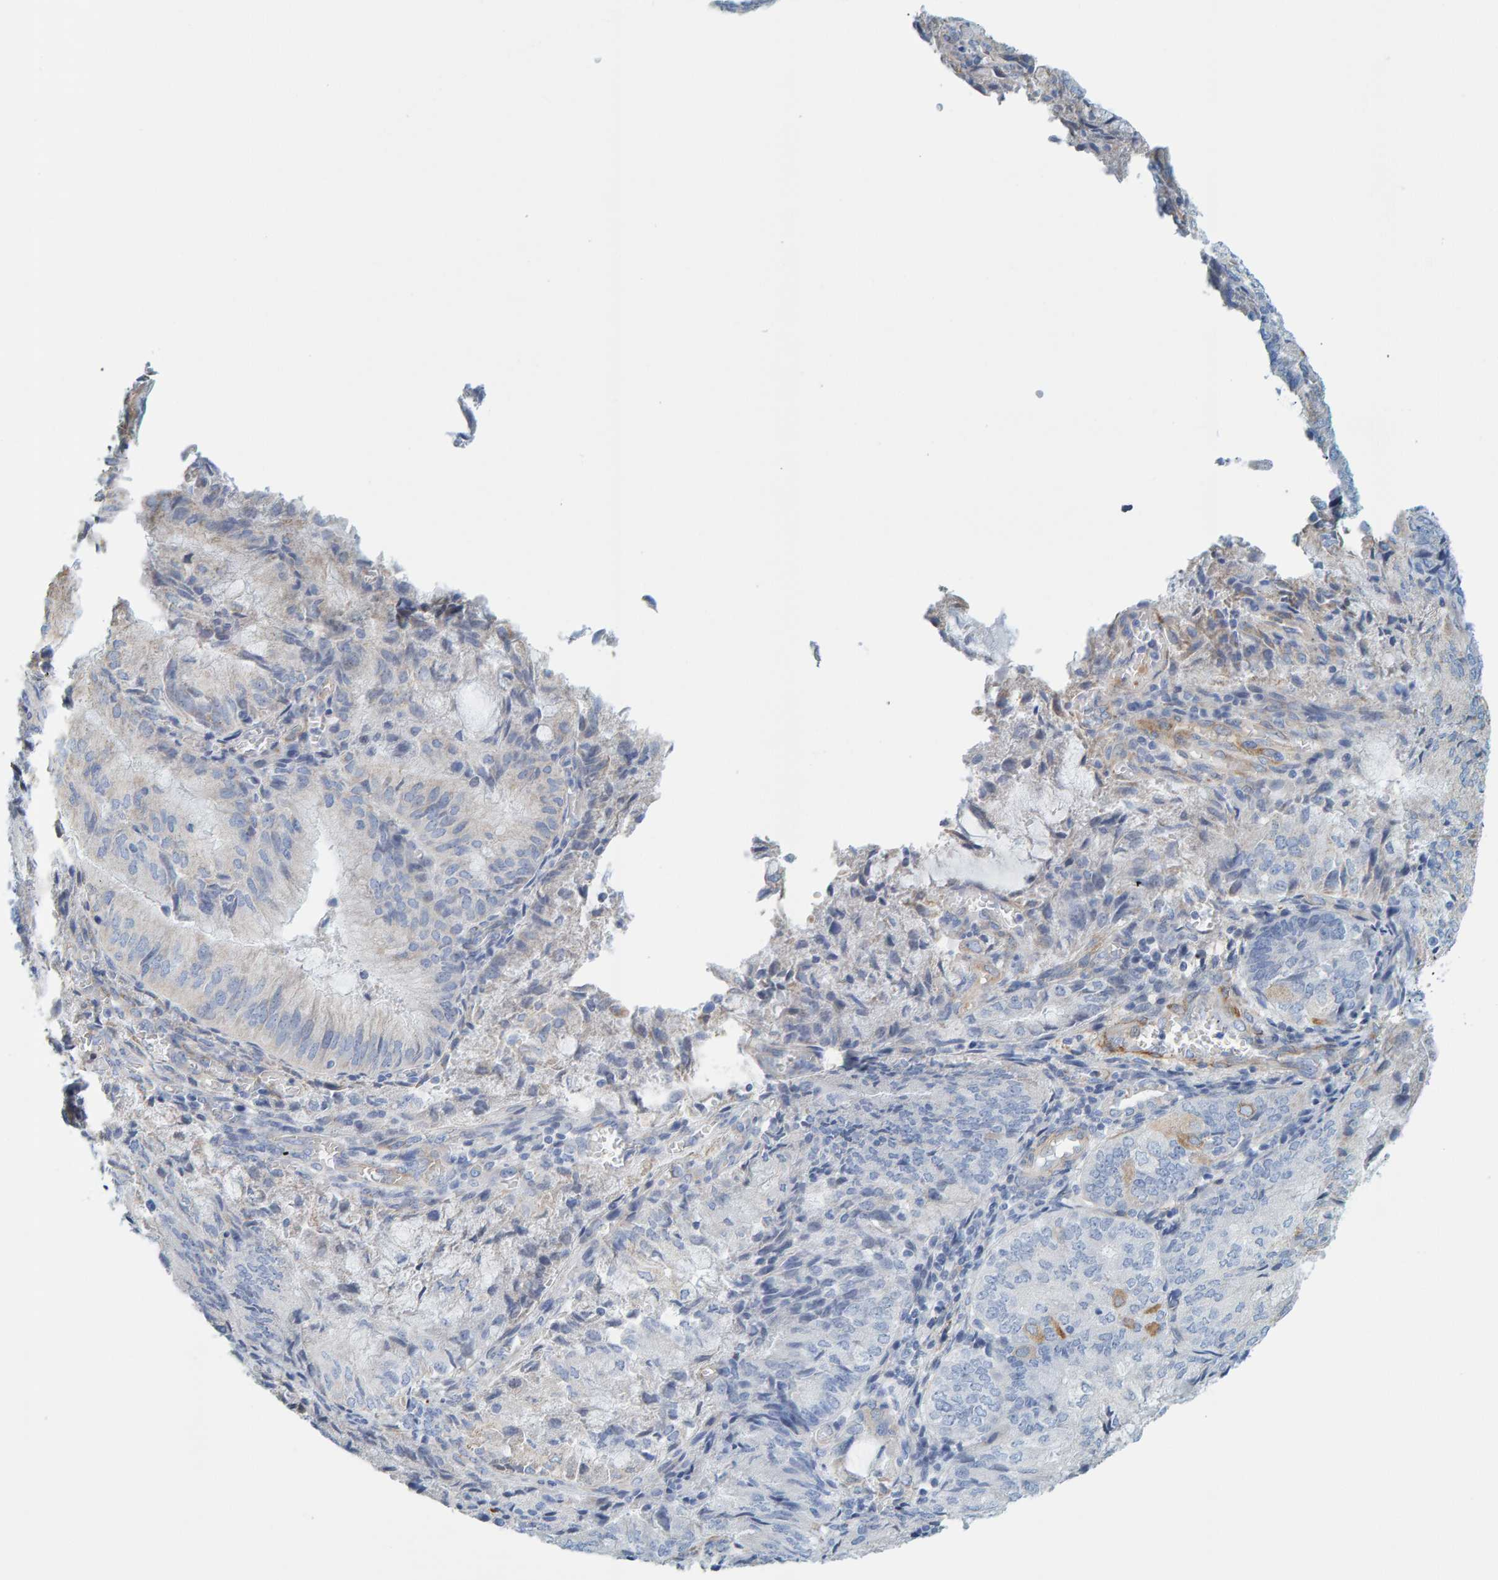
{"staining": {"intensity": "negative", "quantity": "none", "location": "none"}, "tissue": "endometrial cancer", "cell_type": "Tumor cells", "image_type": "cancer", "snomed": [{"axis": "morphology", "description": "Adenocarcinoma, NOS"}, {"axis": "topography", "description": "Endometrium"}], "caption": "IHC photomicrograph of human adenocarcinoma (endometrial) stained for a protein (brown), which displays no staining in tumor cells.", "gene": "MAP1B", "patient": {"sex": "female", "age": 81}}